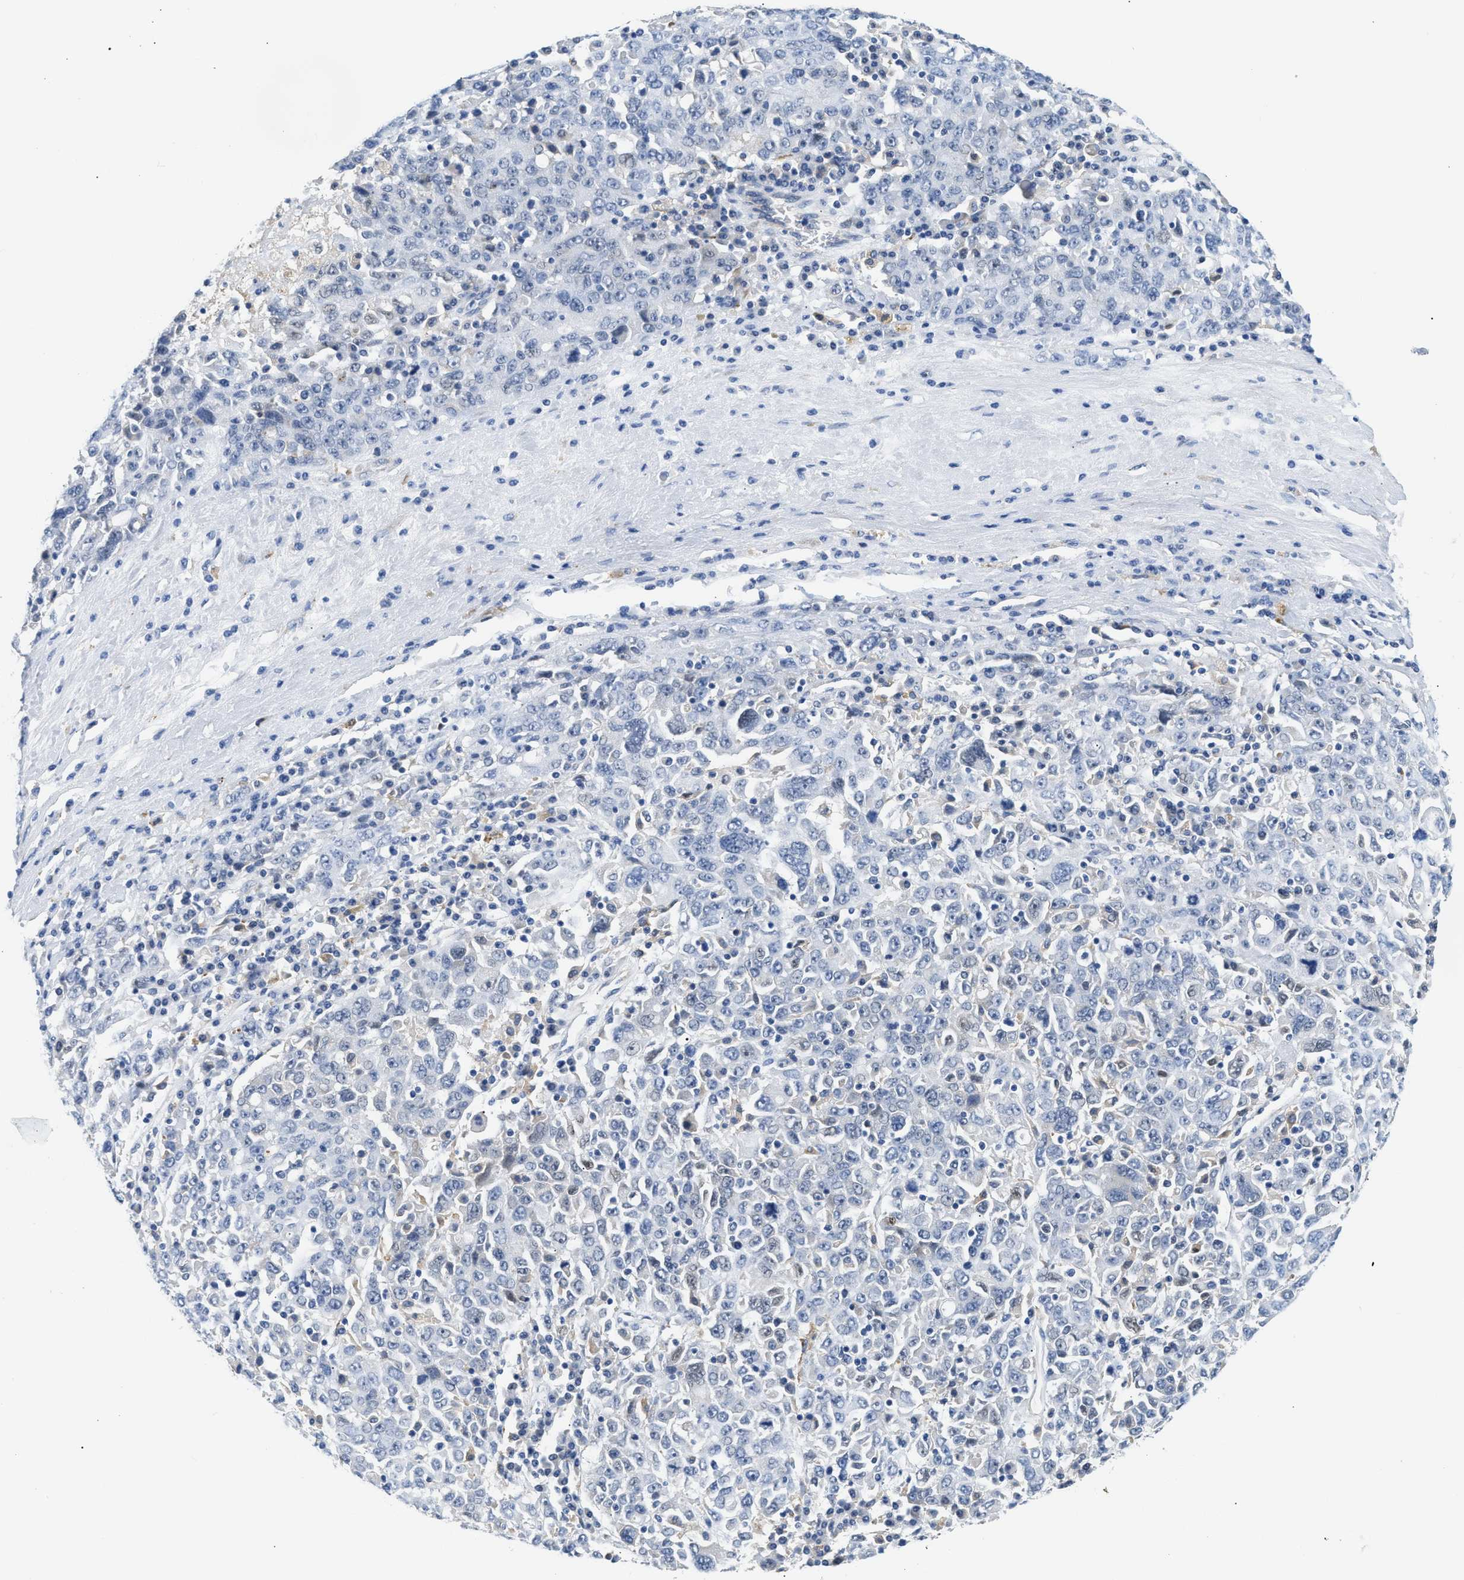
{"staining": {"intensity": "negative", "quantity": "none", "location": "none"}, "tissue": "ovarian cancer", "cell_type": "Tumor cells", "image_type": "cancer", "snomed": [{"axis": "morphology", "description": "Carcinoma, endometroid"}, {"axis": "topography", "description": "Ovary"}], "caption": "The IHC photomicrograph has no significant positivity in tumor cells of ovarian cancer tissue.", "gene": "PPM1L", "patient": {"sex": "female", "age": 62}}